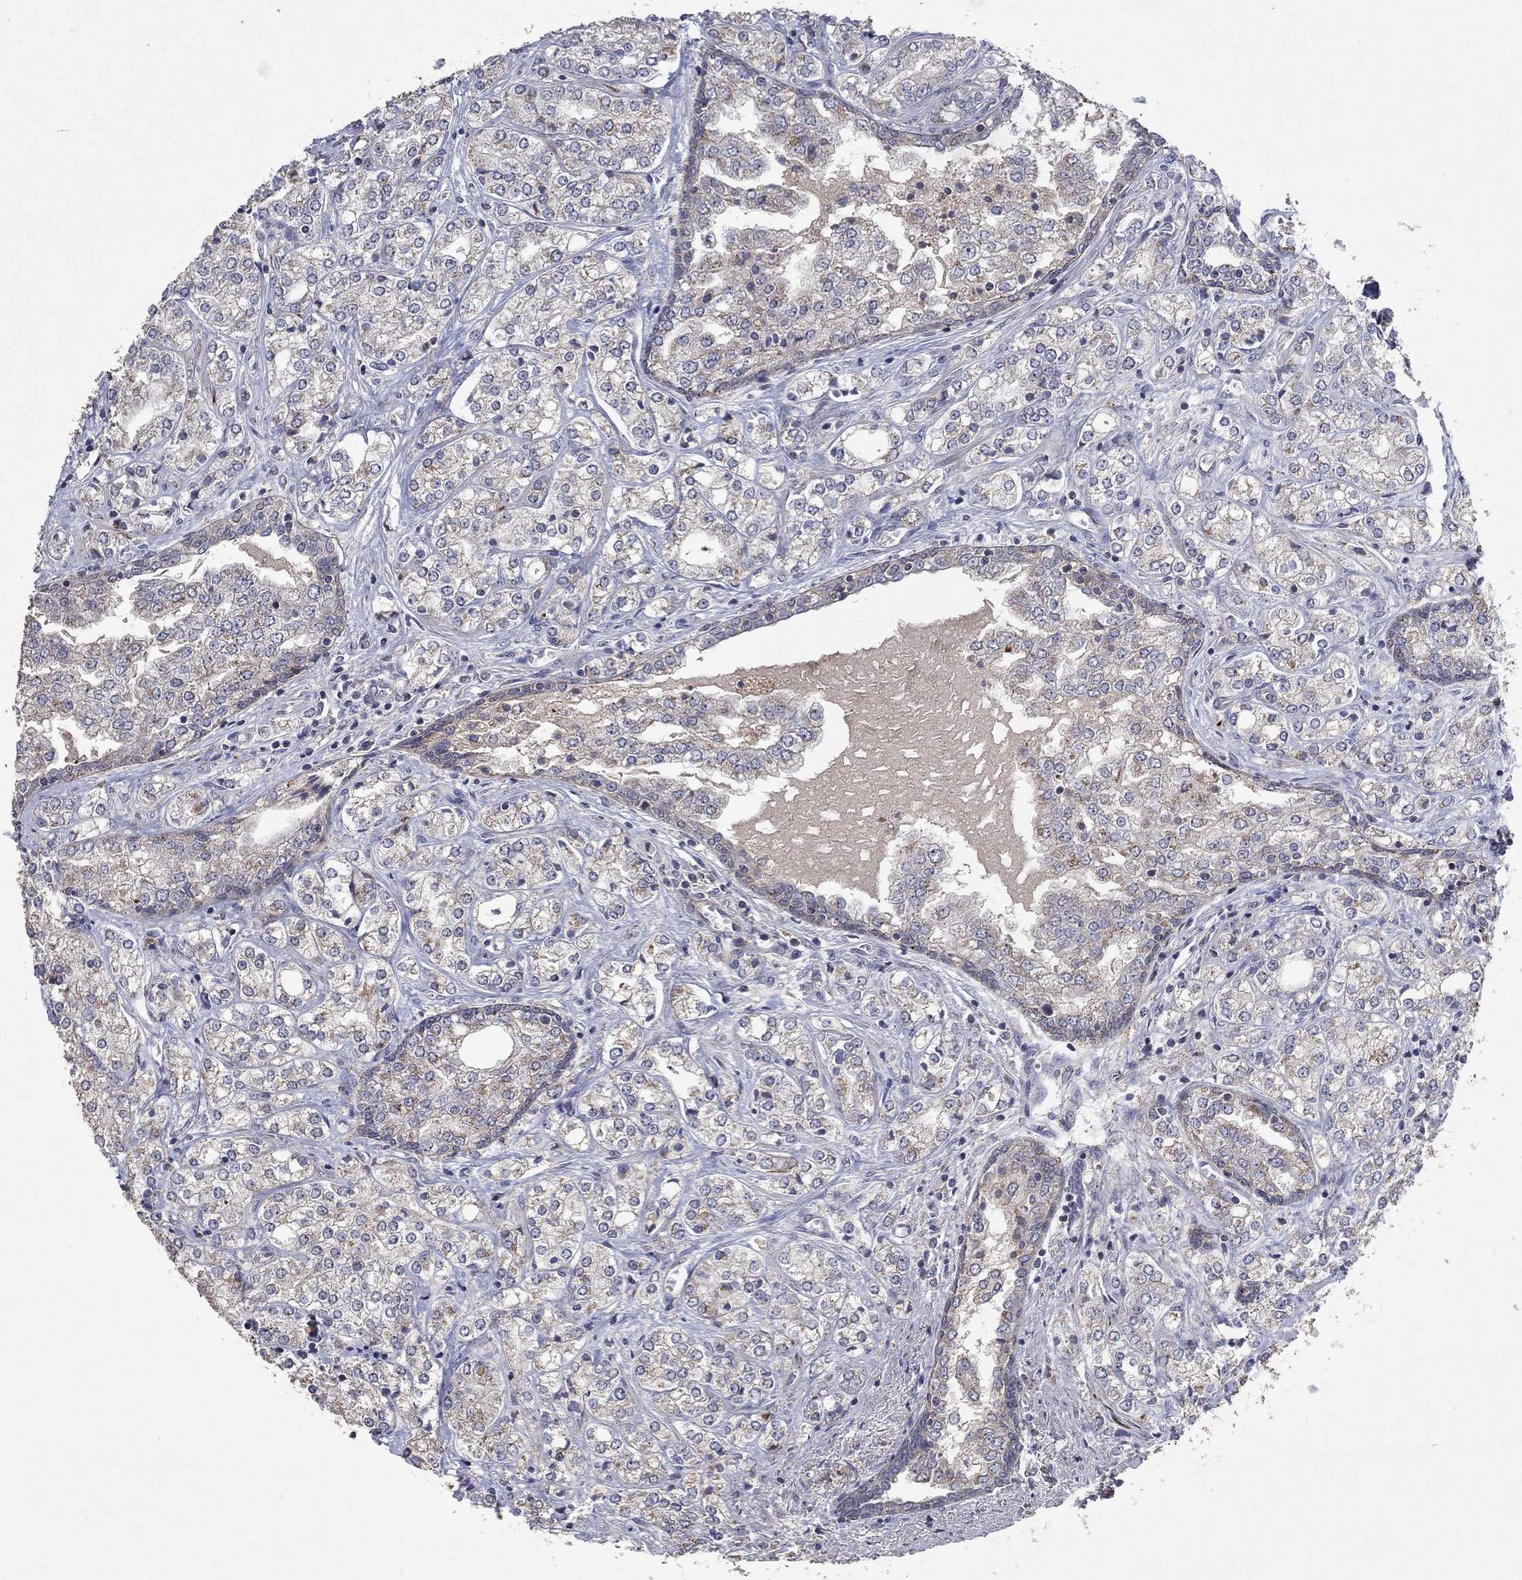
{"staining": {"intensity": "moderate", "quantity": "<25%", "location": "cytoplasmic/membranous"}, "tissue": "prostate cancer", "cell_type": "Tumor cells", "image_type": "cancer", "snomed": [{"axis": "morphology", "description": "Adenocarcinoma, NOS"}, {"axis": "topography", "description": "Prostate and seminal vesicle, NOS"}, {"axis": "topography", "description": "Prostate"}], "caption": "Adenocarcinoma (prostate) stained with a brown dye displays moderate cytoplasmic/membranous positive positivity in approximately <25% of tumor cells.", "gene": "FRG1", "patient": {"sex": "male", "age": 62}}